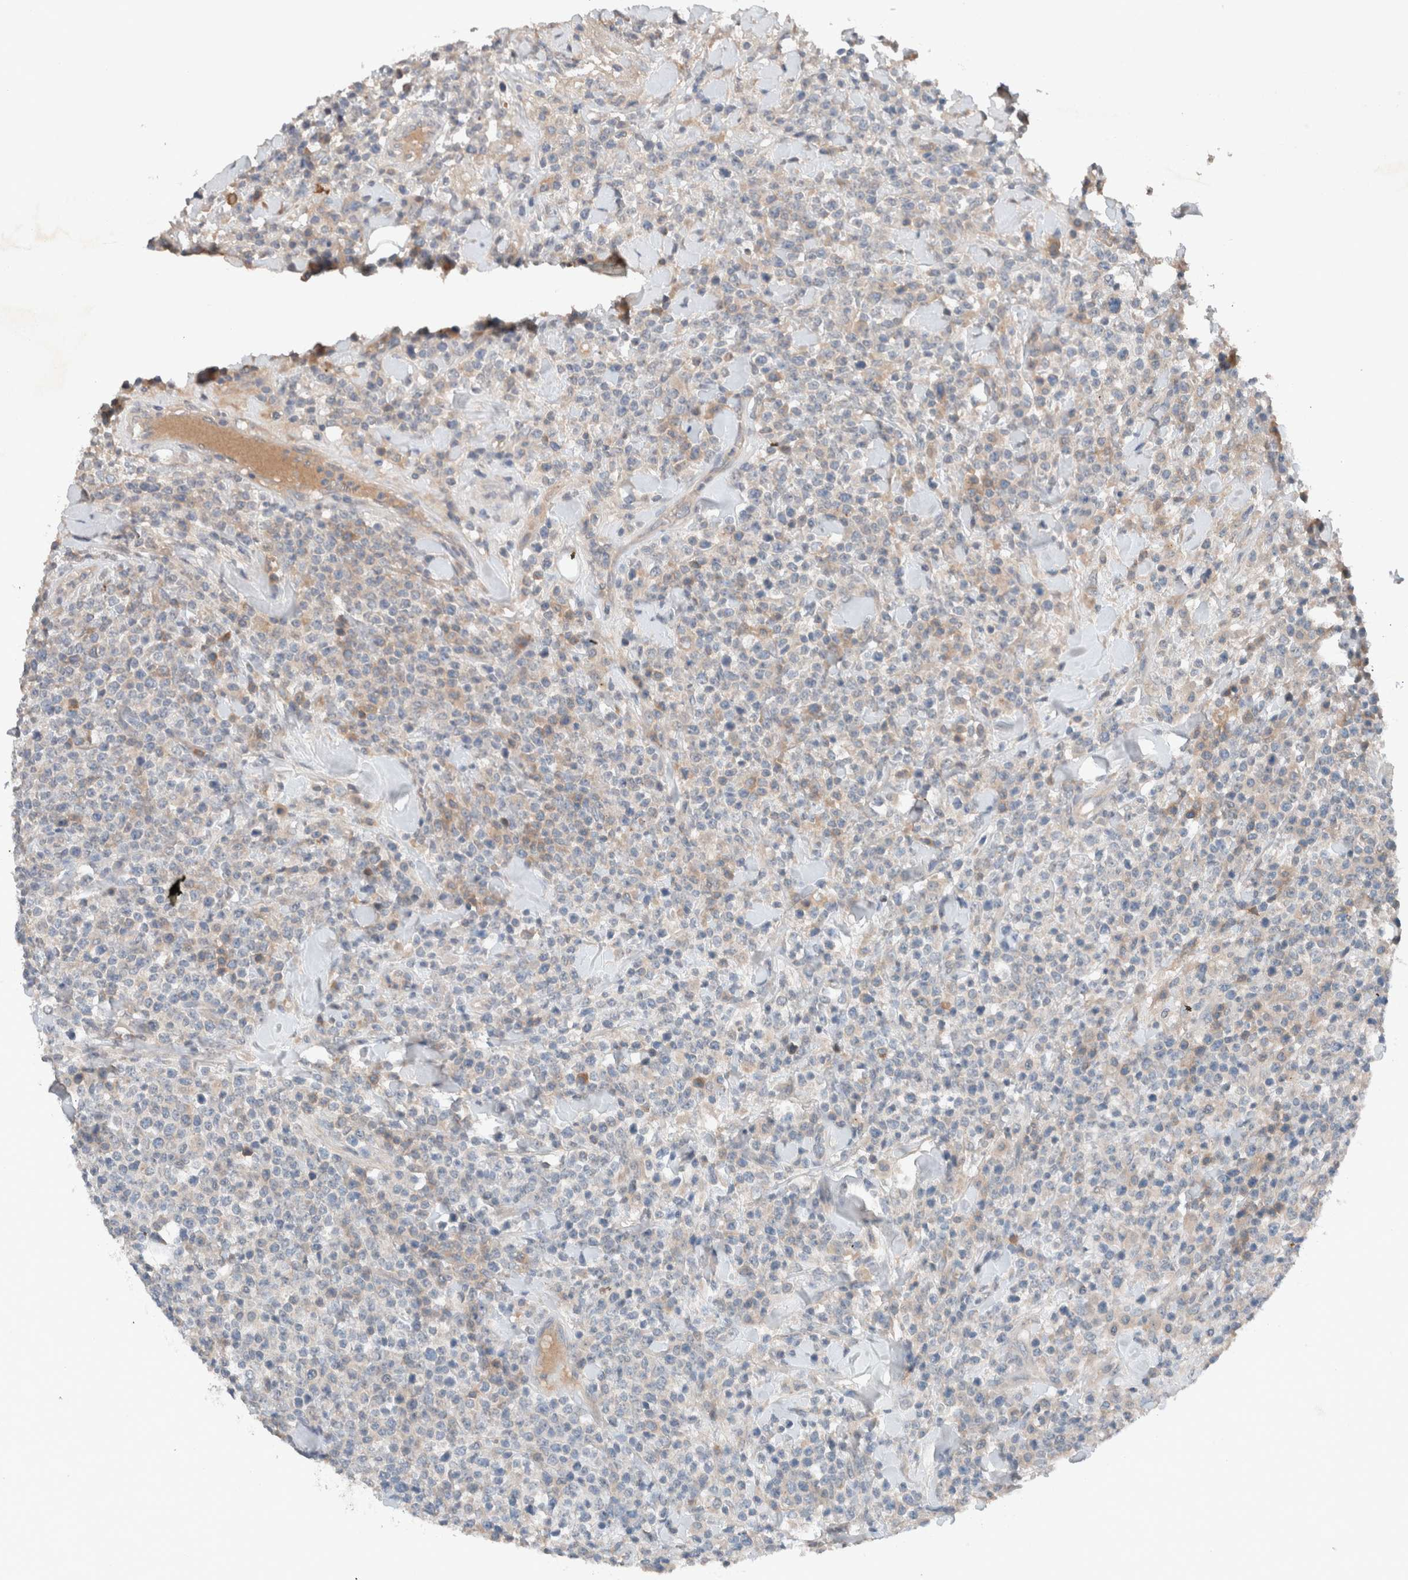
{"staining": {"intensity": "negative", "quantity": "none", "location": "none"}, "tissue": "lymphoma", "cell_type": "Tumor cells", "image_type": "cancer", "snomed": [{"axis": "morphology", "description": "Malignant lymphoma, non-Hodgkin's type, High grade"}, {"axis": "topography", "description": "Colon"}], "caption": "Immunohistochemical staining of human lymphoma shows no significant expression in tumor cells. The staining was performed using DAB to visualize the protein expression in brown, while the nuclei were stained in blue with hematoxylin (Magnification: 20x).", "gene": "UGCG", "patient": {"sex": "female", "age": 53}}